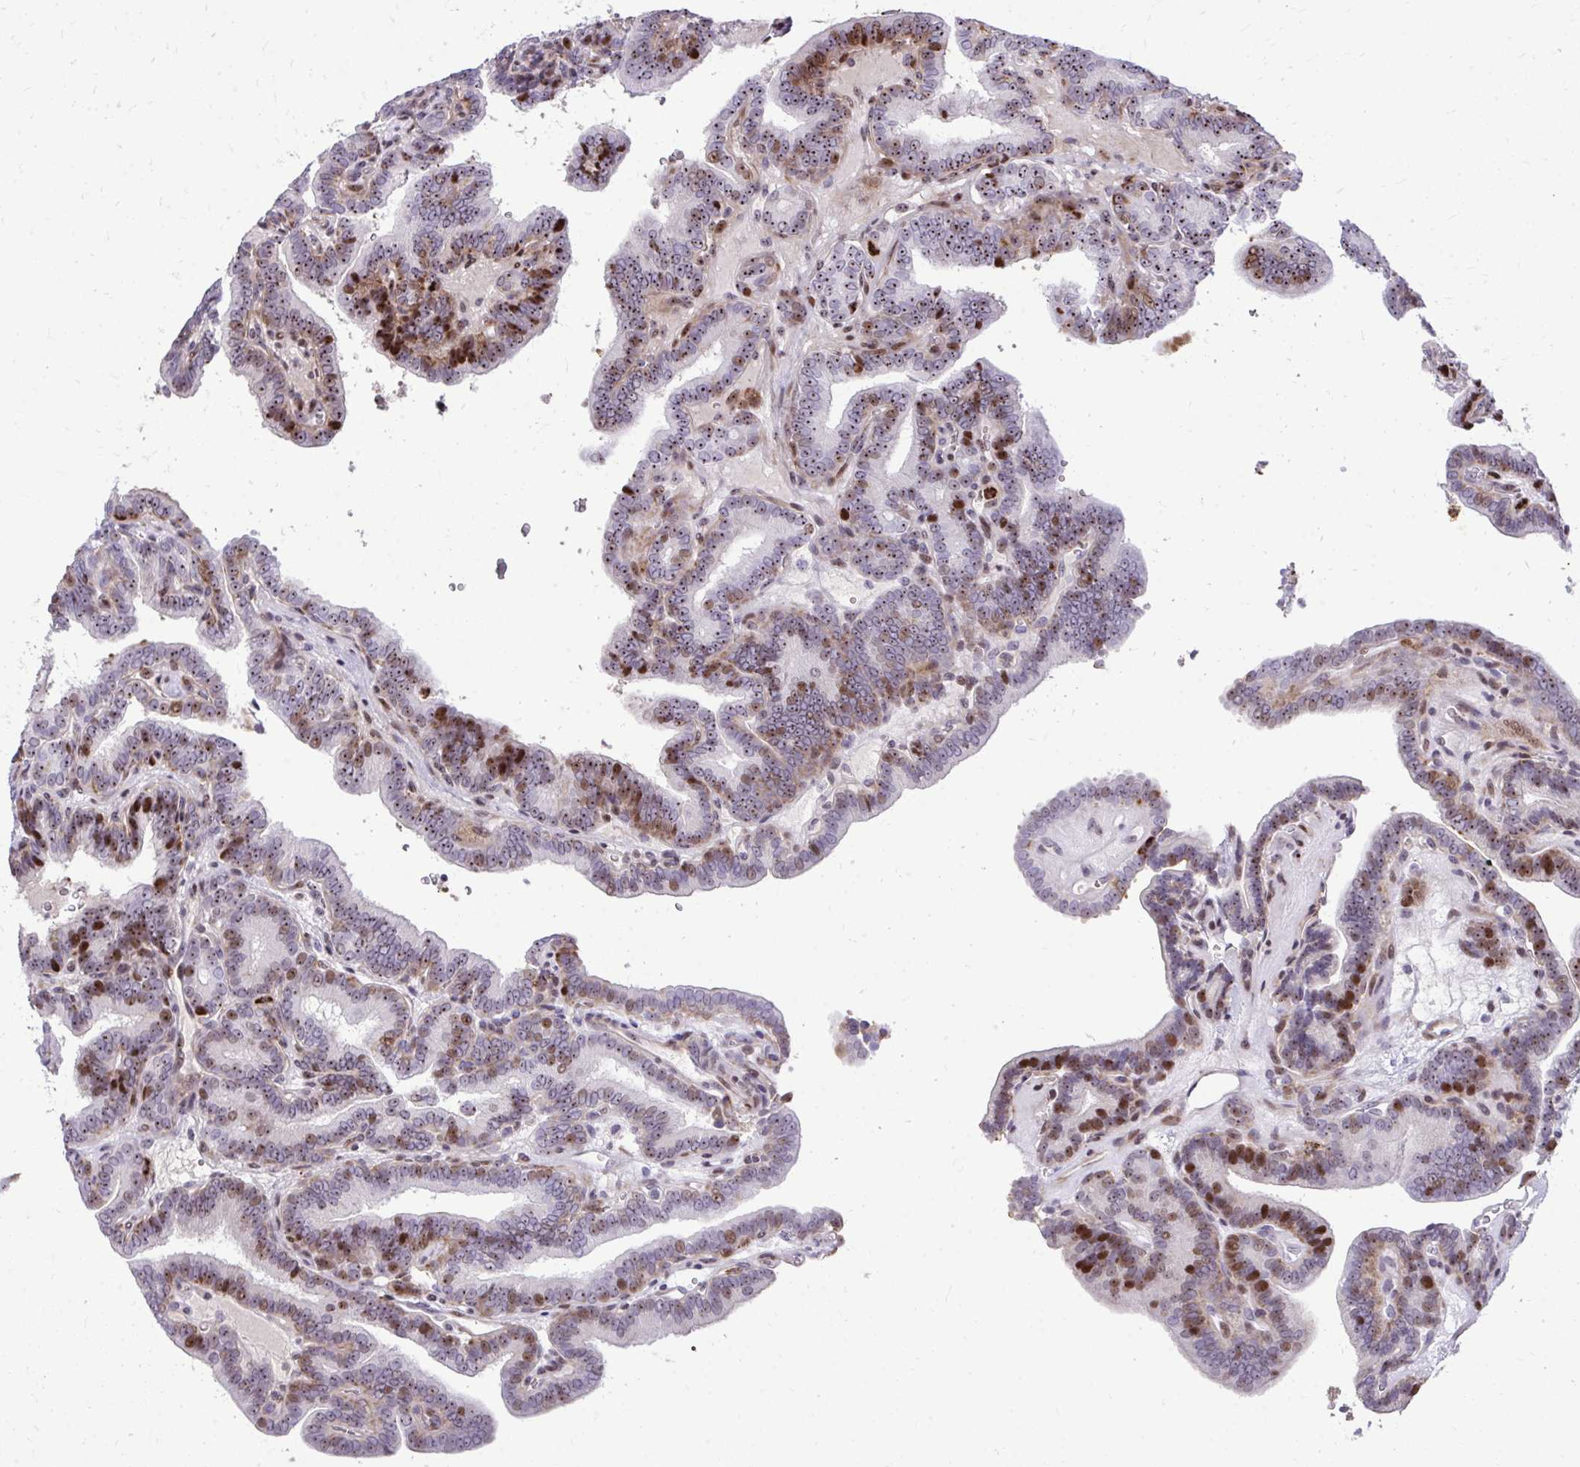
{"staining": {"intensity": "strong", "quantity": "25%-75%", "location": "cytoplasmic/membranous,nuclear"}, "tissue": "thyroid cancer", "cell_type": "Tumor cells", "image_type": "cancer", "snomed": [{"axis": "morphology", "description": "Papillary adenocarcinoma, NOS"}, {"axis": "topography", "description": "Thyroid gland"}], "caption": "Human thyroid cancer (papillary adenocarcinoma) stained for a protein (brown) displays strong cytoplasmic/membranous and nuclear positive expression in approximately 25%-75% of tumor cells.", "gene": "DLX4", "patient": {"sex": "female", "age": 21}}